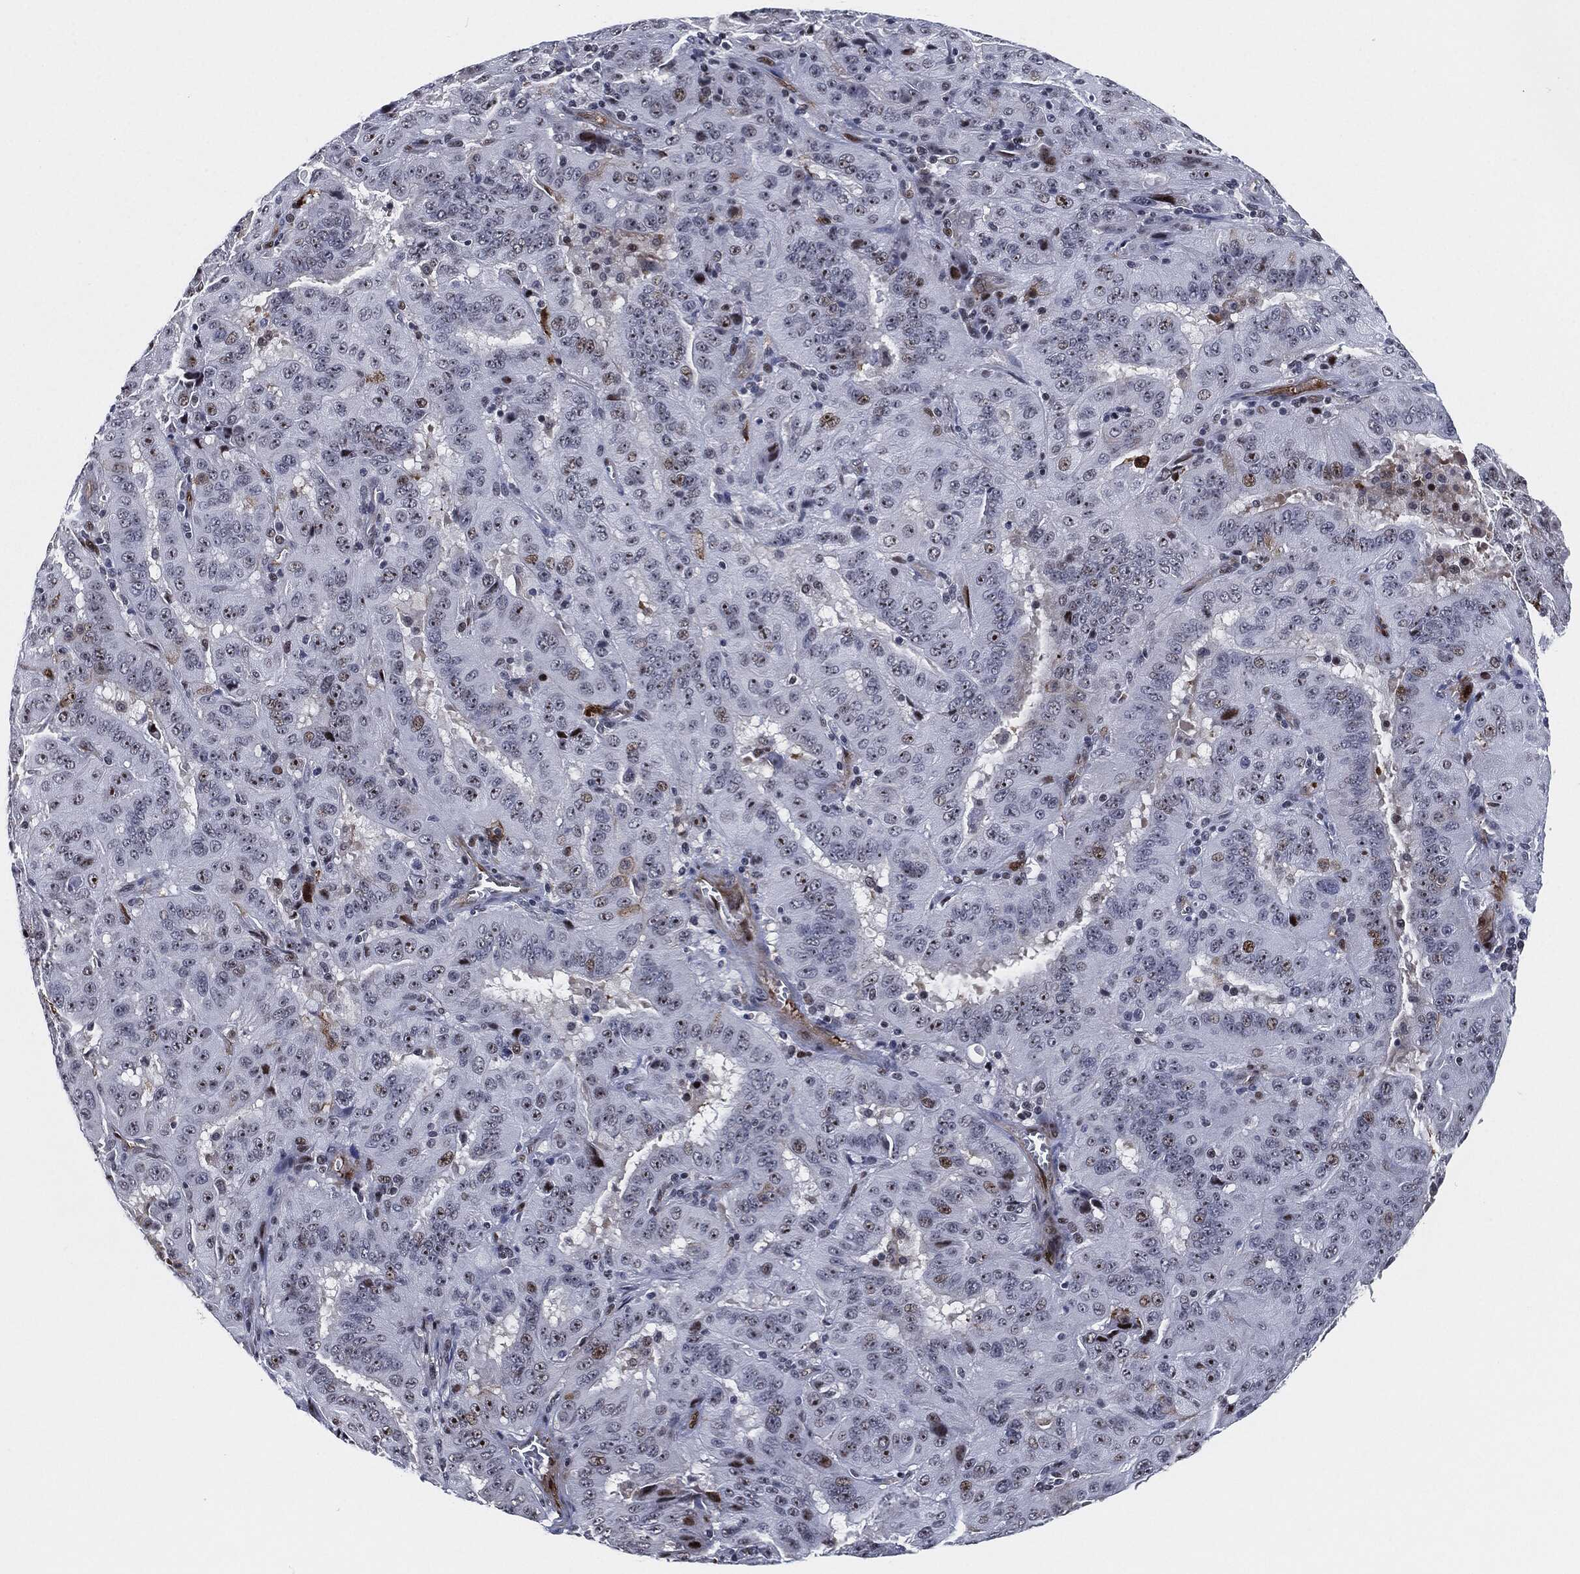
{"staining": {"intensity": "moderate", "quantity": "<25%", "location": "nuclear"}, "tissue": "pancreatic cancer", "cell_type": "Tumor cells", "image_type": "cancer", "snomed": [{"axis": "morphology", "description": "Adenocarcinoma, NOS"}, {"axis": "topography", "description": "Pancreas"}], "caption": "Immunohistochemistry photomicrograph of neoplastic tissue: pancreatic adenocarcinoma stained using immunohistochemistry (IHC) shows low levels of moderate protein expression localized specifically in the nuclear of tumor cells, appearing as a nuclear brown color.", "gene": "AKT2", "patient": {"sex": "male", "age": 63}}